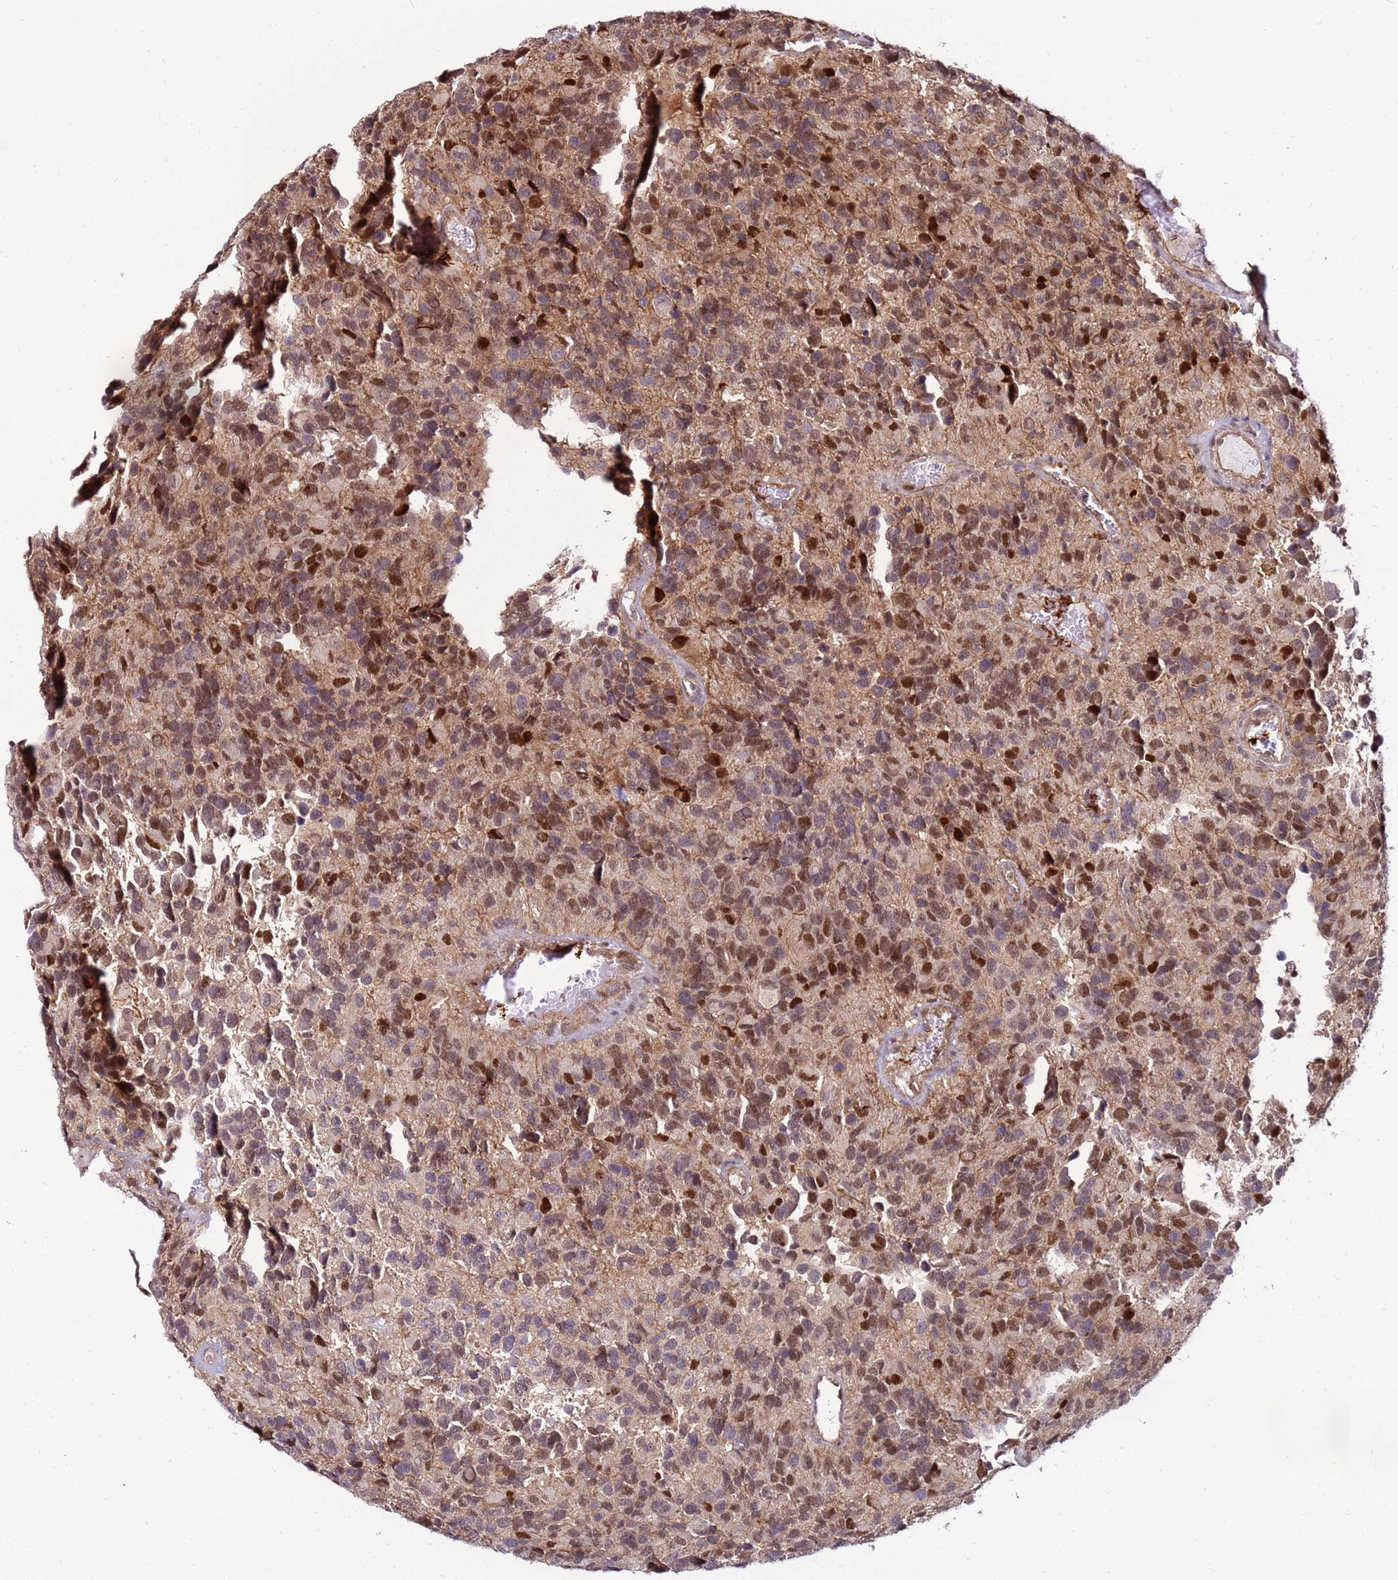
{"staining": {"intensity": "moderate", "quantity": "25%-75%", "location": "nuclear"}, "tissue": "glioma", "cell_type": "Tumor cells", "image_type": "cancer", "snomed": [{"axis": "morphology", "description": "Glioma, malignant, High grade"}, {"axis": "topography", "description": "Brain"}], "caption": "Glioma stained with DAB immunohistochemistry reveals medium levels of moderate nuclear staining in approximately 25%-75% of tumor cells. The staining is performed using DAB brown chromogen to label protein expression. The nuclei are counter-stained blue using hematoxylin.", "gene": "KPNA4", "patient": {"sex": "male", "age": 77}}